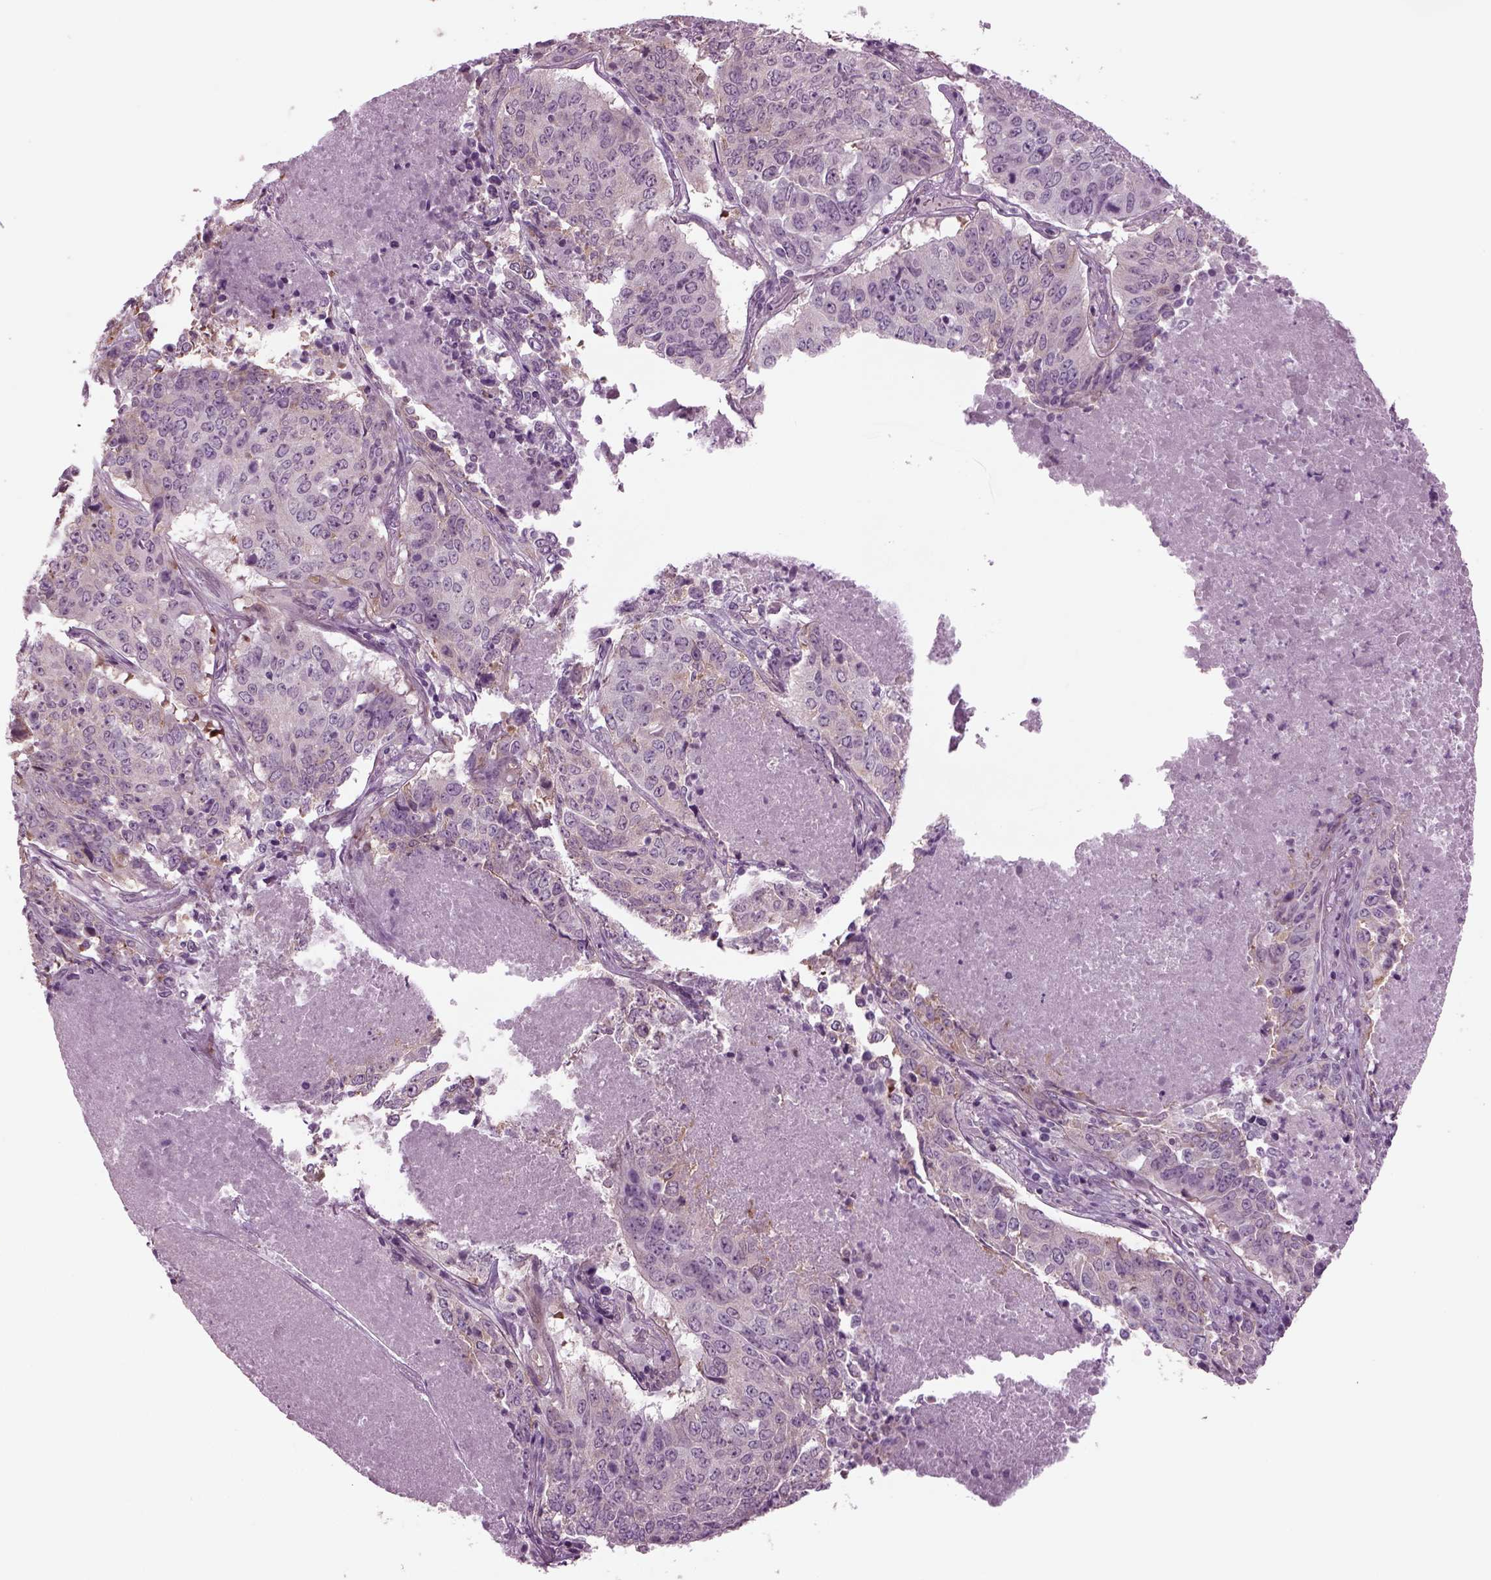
{"staining": {"intensity": "weak", "quantity": "<25%", "location": "cytoplasmic/membranous"}, "tissue": "lung cancer", "cell_type": "Tumor cells", "image_type": "cancer", "snomed": [{"axis": "morphology", "description": "Normal tissue, NOS"}, {"axis": "morphology", "description": "Squamous cell carcinoma, NOS"}, {"axis": "topography", "description": "Bronchus"}, {"axis": "topography", "description": "Lung"}], "caption": "Immunohistochemical staining of squamous cell carcinoma (lung) reveals no significant staining in tumor cells. (DAB IHC with hematoxylin counter stain).", "gene": "ODF3", "patient": {"sex": "male", "age": 64}}